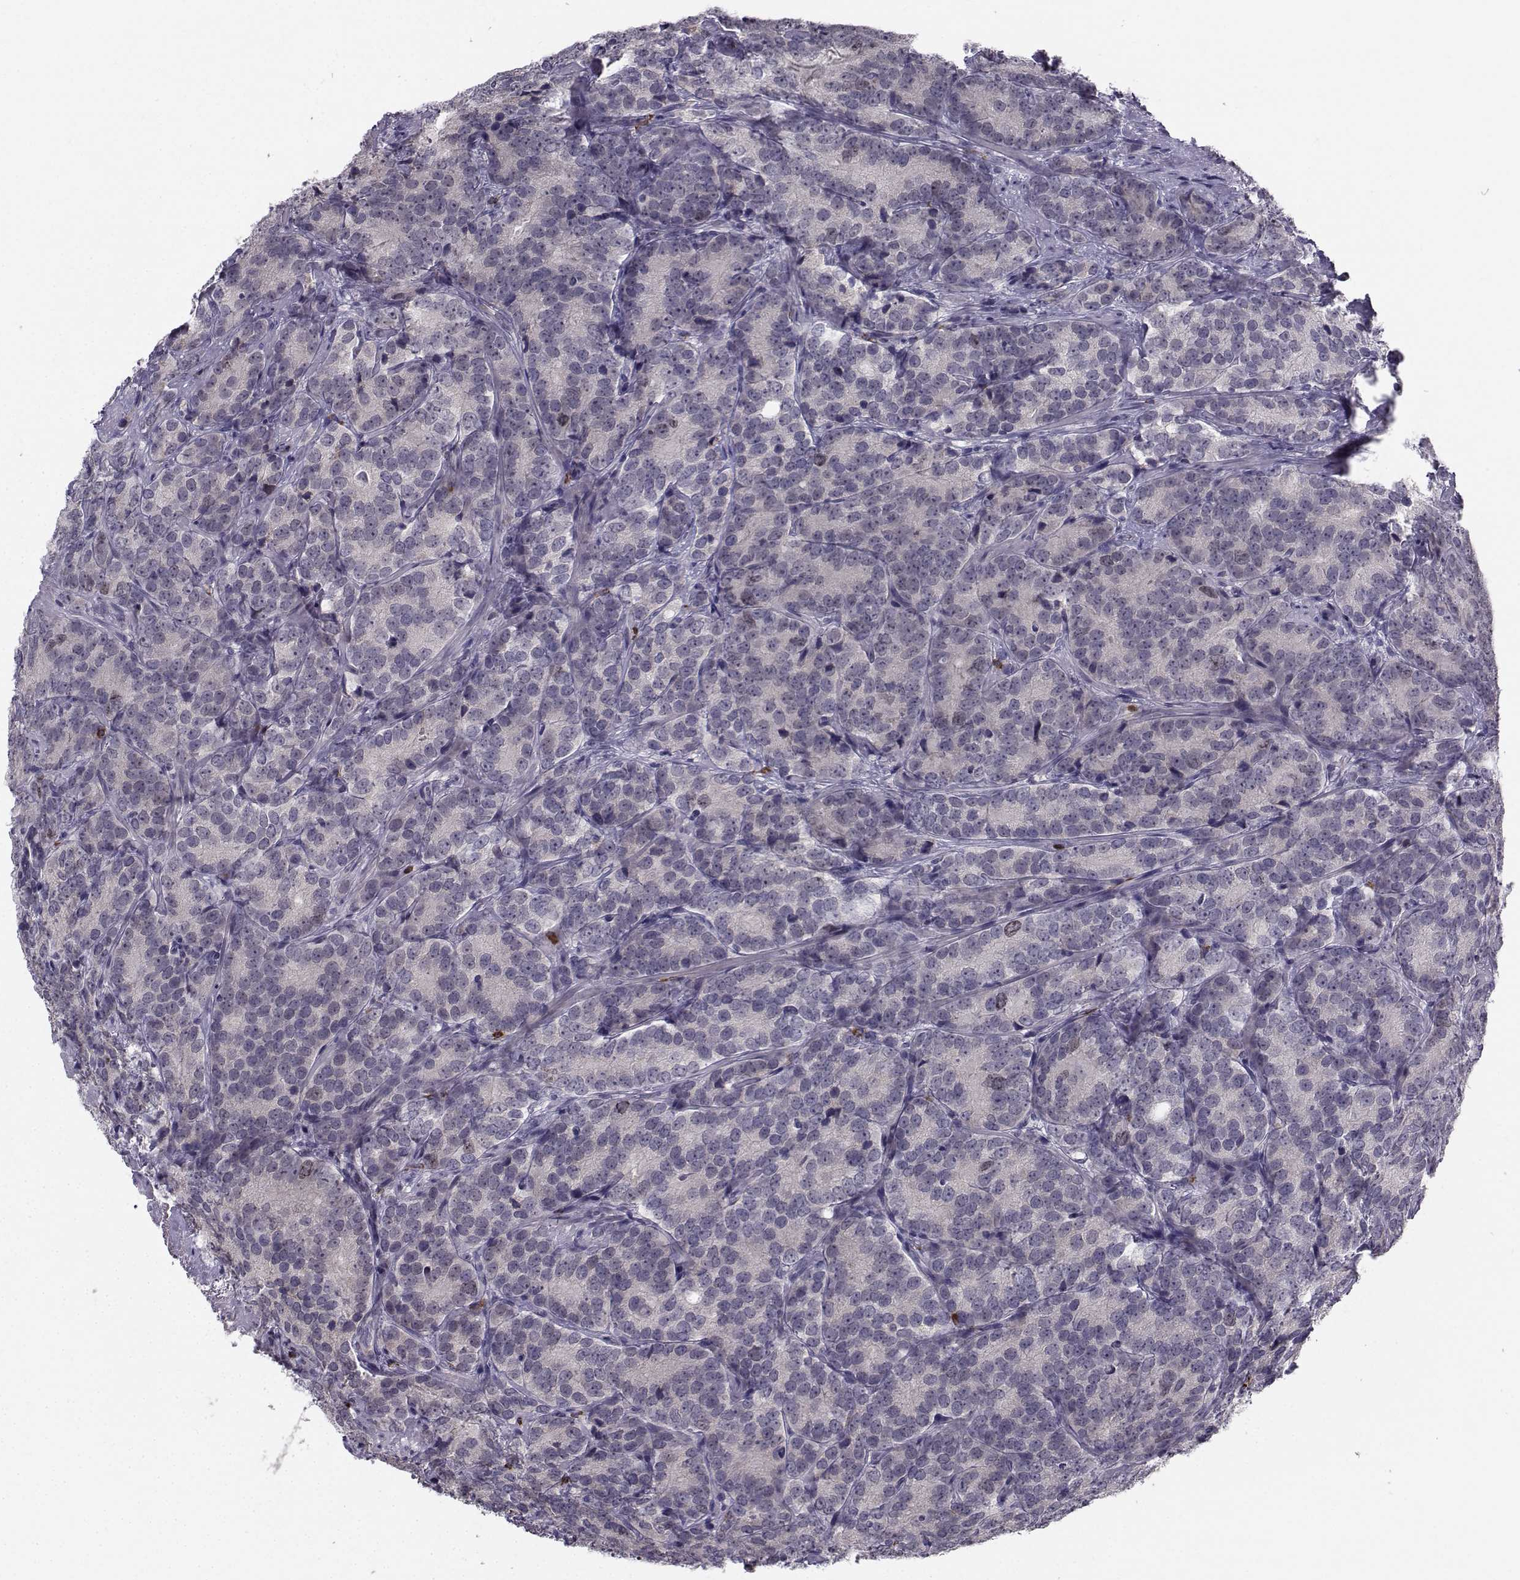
{"staining": {"intensity": "weak", "quantity": "25%-75%", "location": "cytoplasmic/membranous"}, "tissue": "prostate cancer", "cell_type": "Tumor cells", "image_type": "cancer", "snomed": [{"axis": "morphology", "description": "Adenocarcinoma, NOS"}, {"axis": "topography", "description": "Prostate"}], "caption": "Tumor cells display weak cytoplasmic/membranous staining in about 25%-75% of cells in prostate cancer.", "gene": "LRP8", "patient": {"sex": "male", "age": 71}}